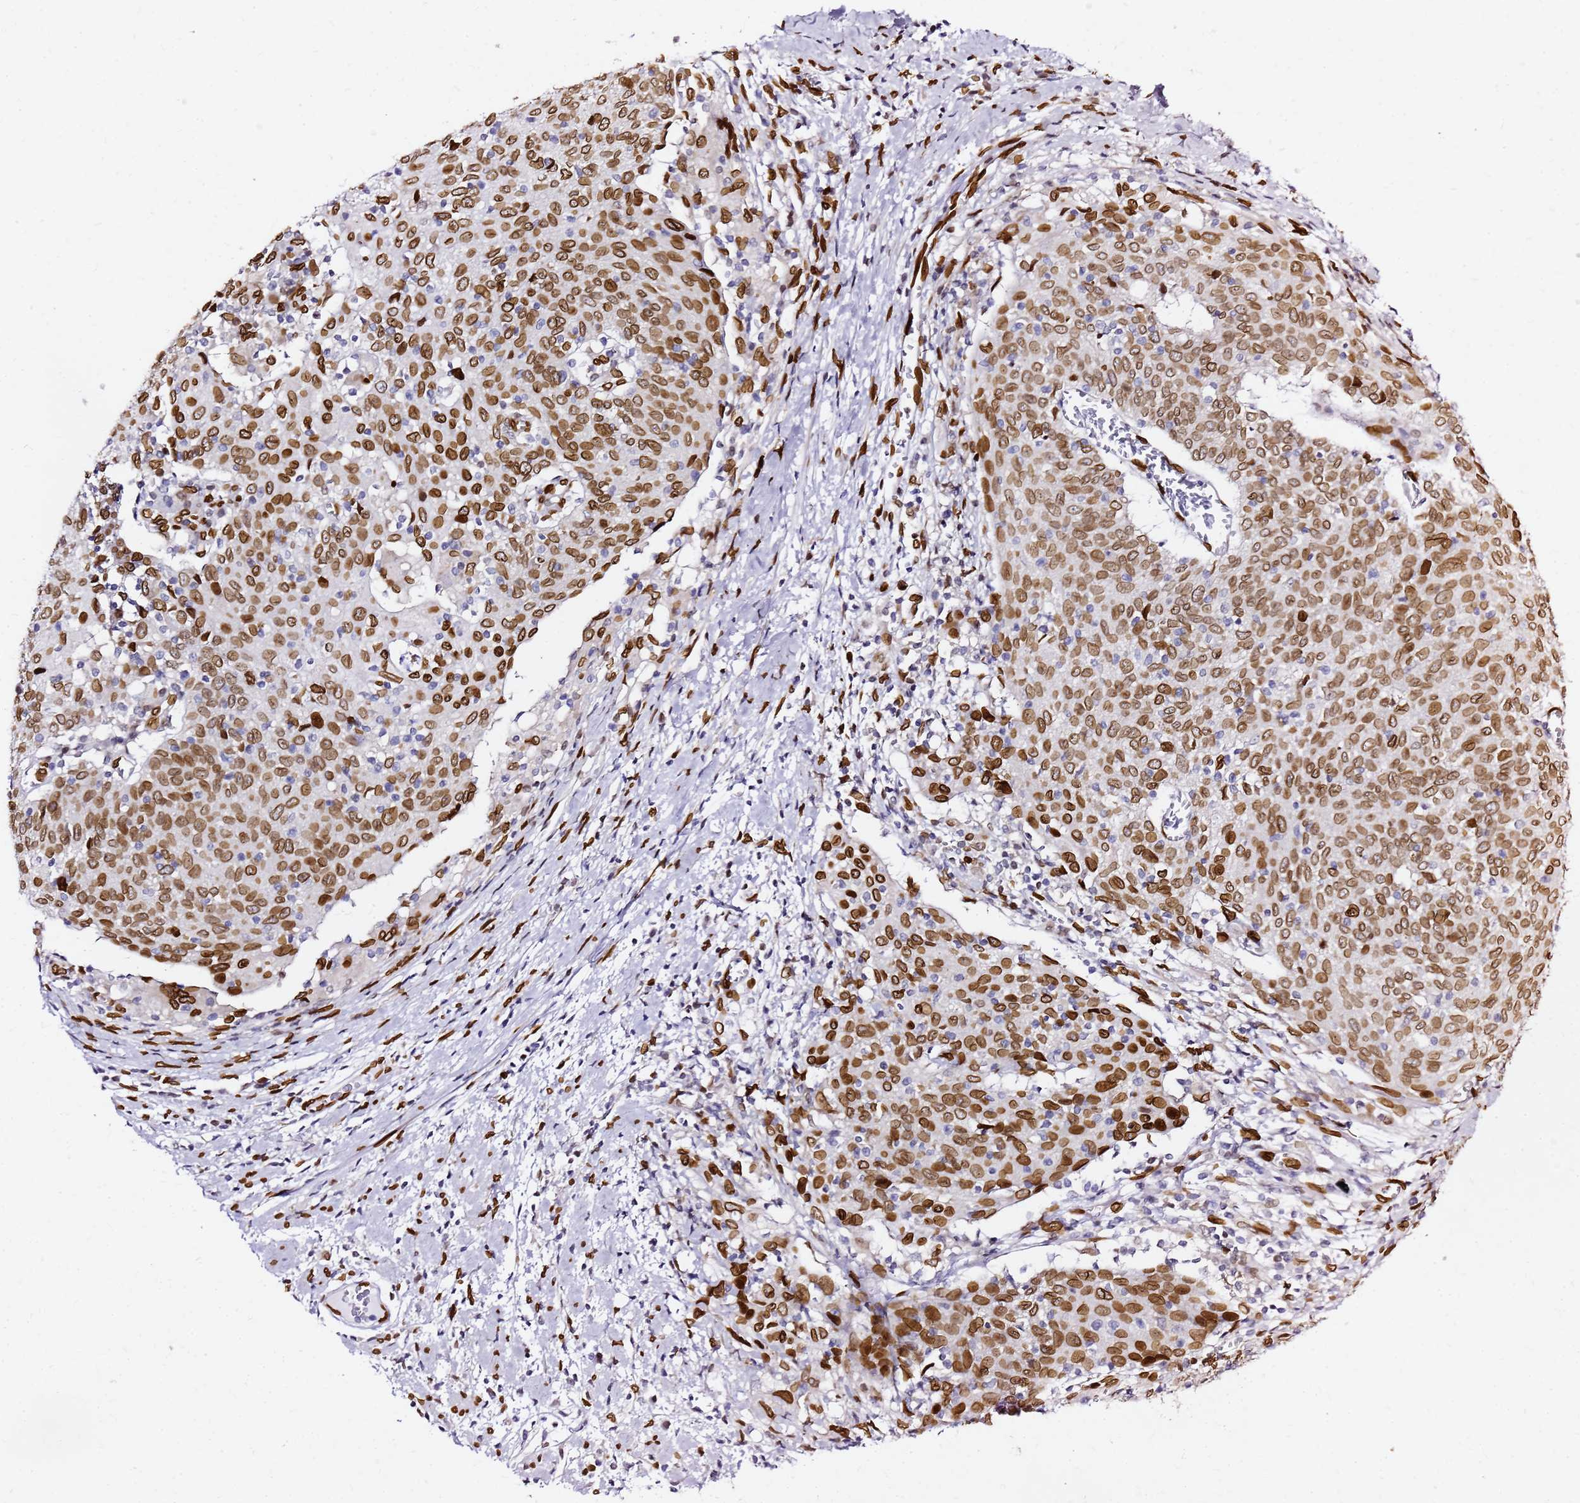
{"staining": {"intensity": "strong", "quantity": ">75%", "location": "cytoplasmic/membranous,nuclear"}, "tissue": "cervical cancer", "cell_type": "Tumor cells", "image_type": "cancer", "snomed": [{"axis": "morphology", "description": "Squamous cell carcinoma, NOS"}, {"axis": "topography", "description": "Cervix"}], "caption": "A brown stain shows strong cytoplasmic/membranous and nuclear expression of a protein in cervical squamous cell carcinoma tumor cells. Using DAB (3,3'-diaminobenzidine) (brown) and hematoxylin (blue) stains, captured at high magnification using brightfield microscopy.", "gene": "C6orf141", "patient": {"sex": "female", "age": 52}}